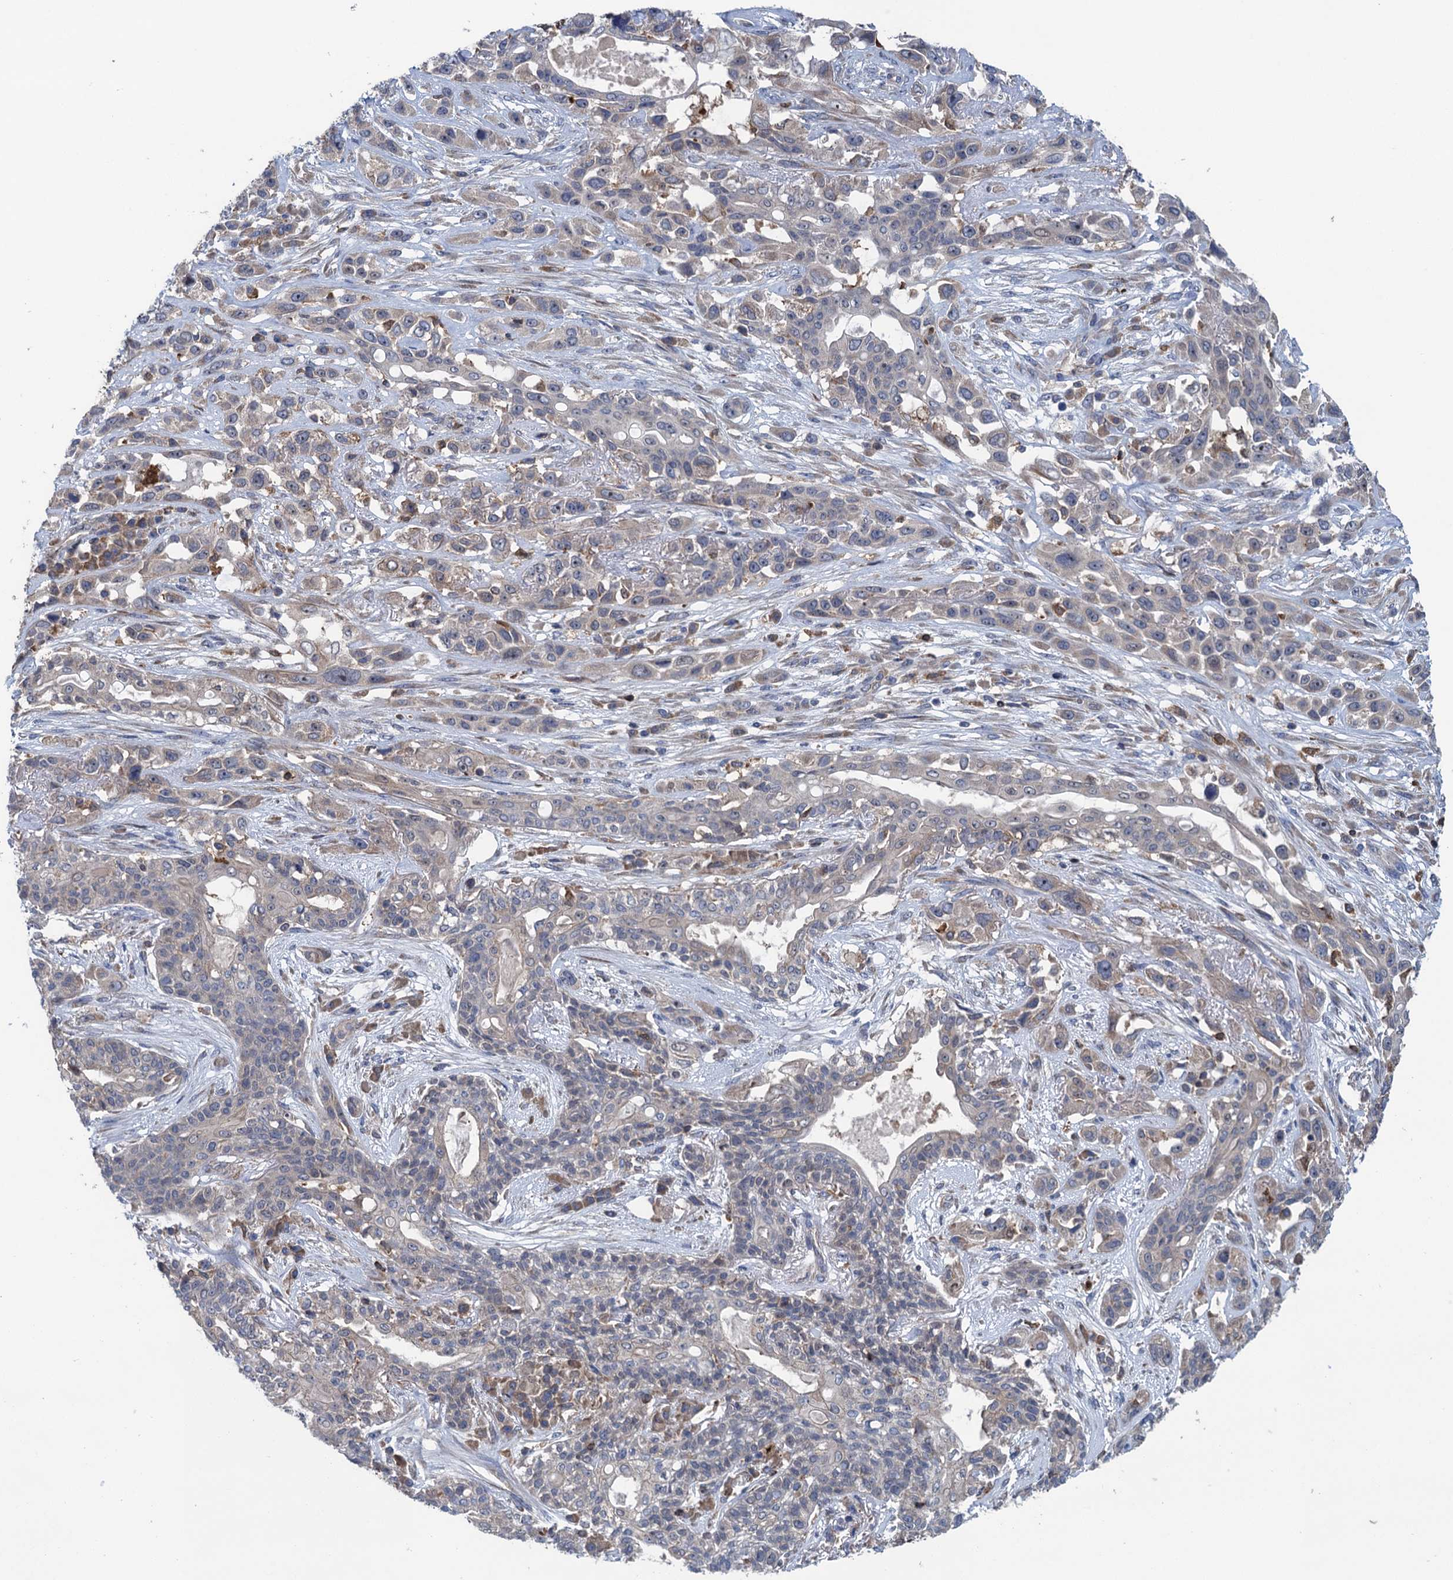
{"staining": {"intensity": "negative", "quantity": "none", "location": "none"}, "tissue": "lung cancer", "cell_type": "Tumor cells", "image_type": "cancer", "snomed": [{"axis": "morphology", "description": "Squamous cell carcinoma, NOS"}, {"axis": "topography", "description": "Lung"}], "caption": "Immunohistochemistry histopathology image of neoplastic tissue: lung cancer (squamous cell carcinoma) stained with DAB exhibits no significant protein expression in tumor cells.", "gene": "CNTN5", "patient": {"sex": "female", "age": 70}}